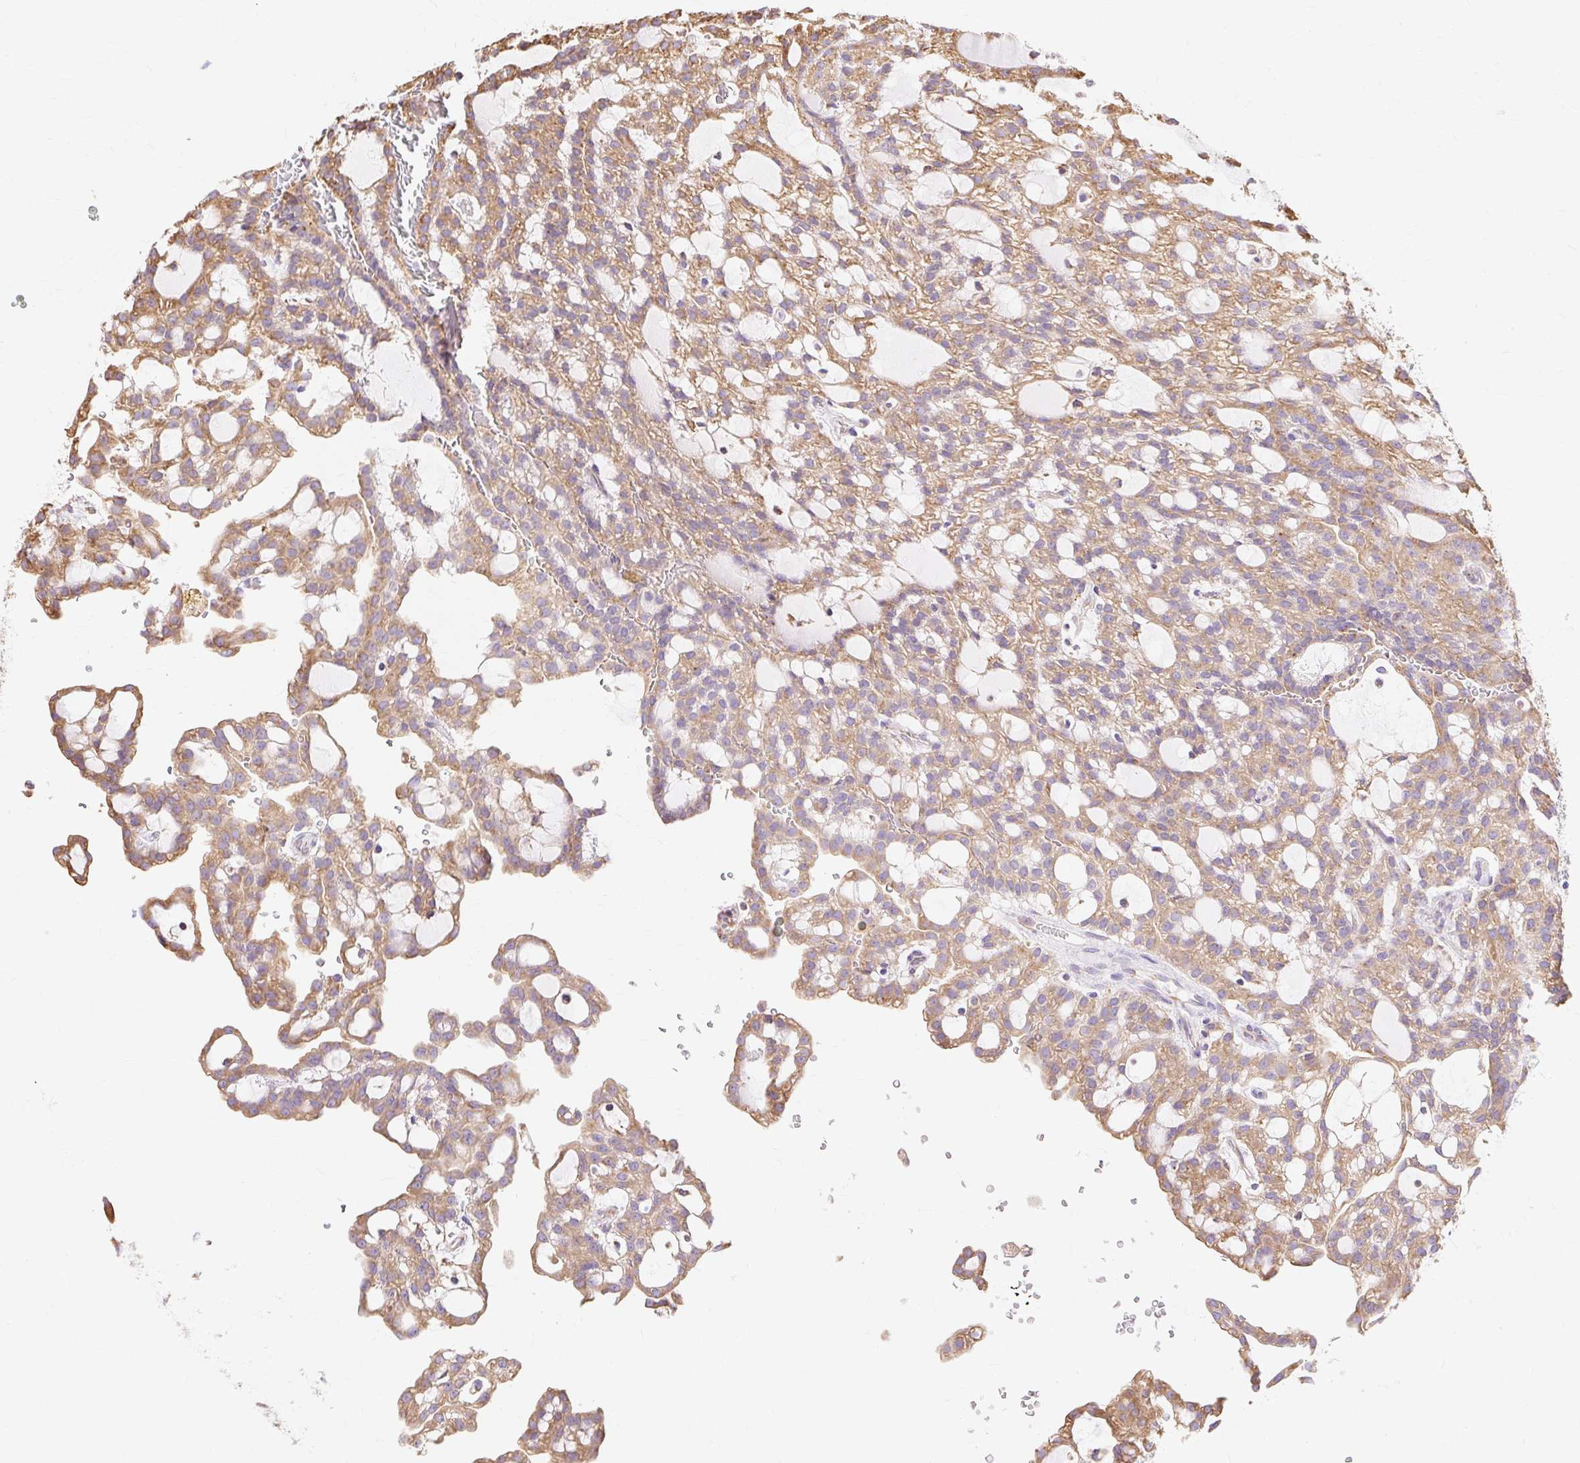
{"staining": {"intensity": "moderate", "quantity": ">75%", "location": "cytoplasmic/membranous"}, "tissue": "renal cancer", "cell_type": "Tumor cells", "image_type": "cancer", "snomed": [{"axis": "morphology", "description": "Adenocarcinoma, NOS"}, {"axis": "topography", "description": "Kidney"}], "caption": "Renal cancer (adenocarcinoma) stained for a protein (brown) demonstrates moderate cytoplasmic/membranous positive staining in about >75% of tumor cells.", "gene": "RPS17", "patient": {"sex": "male", "age": 63}}